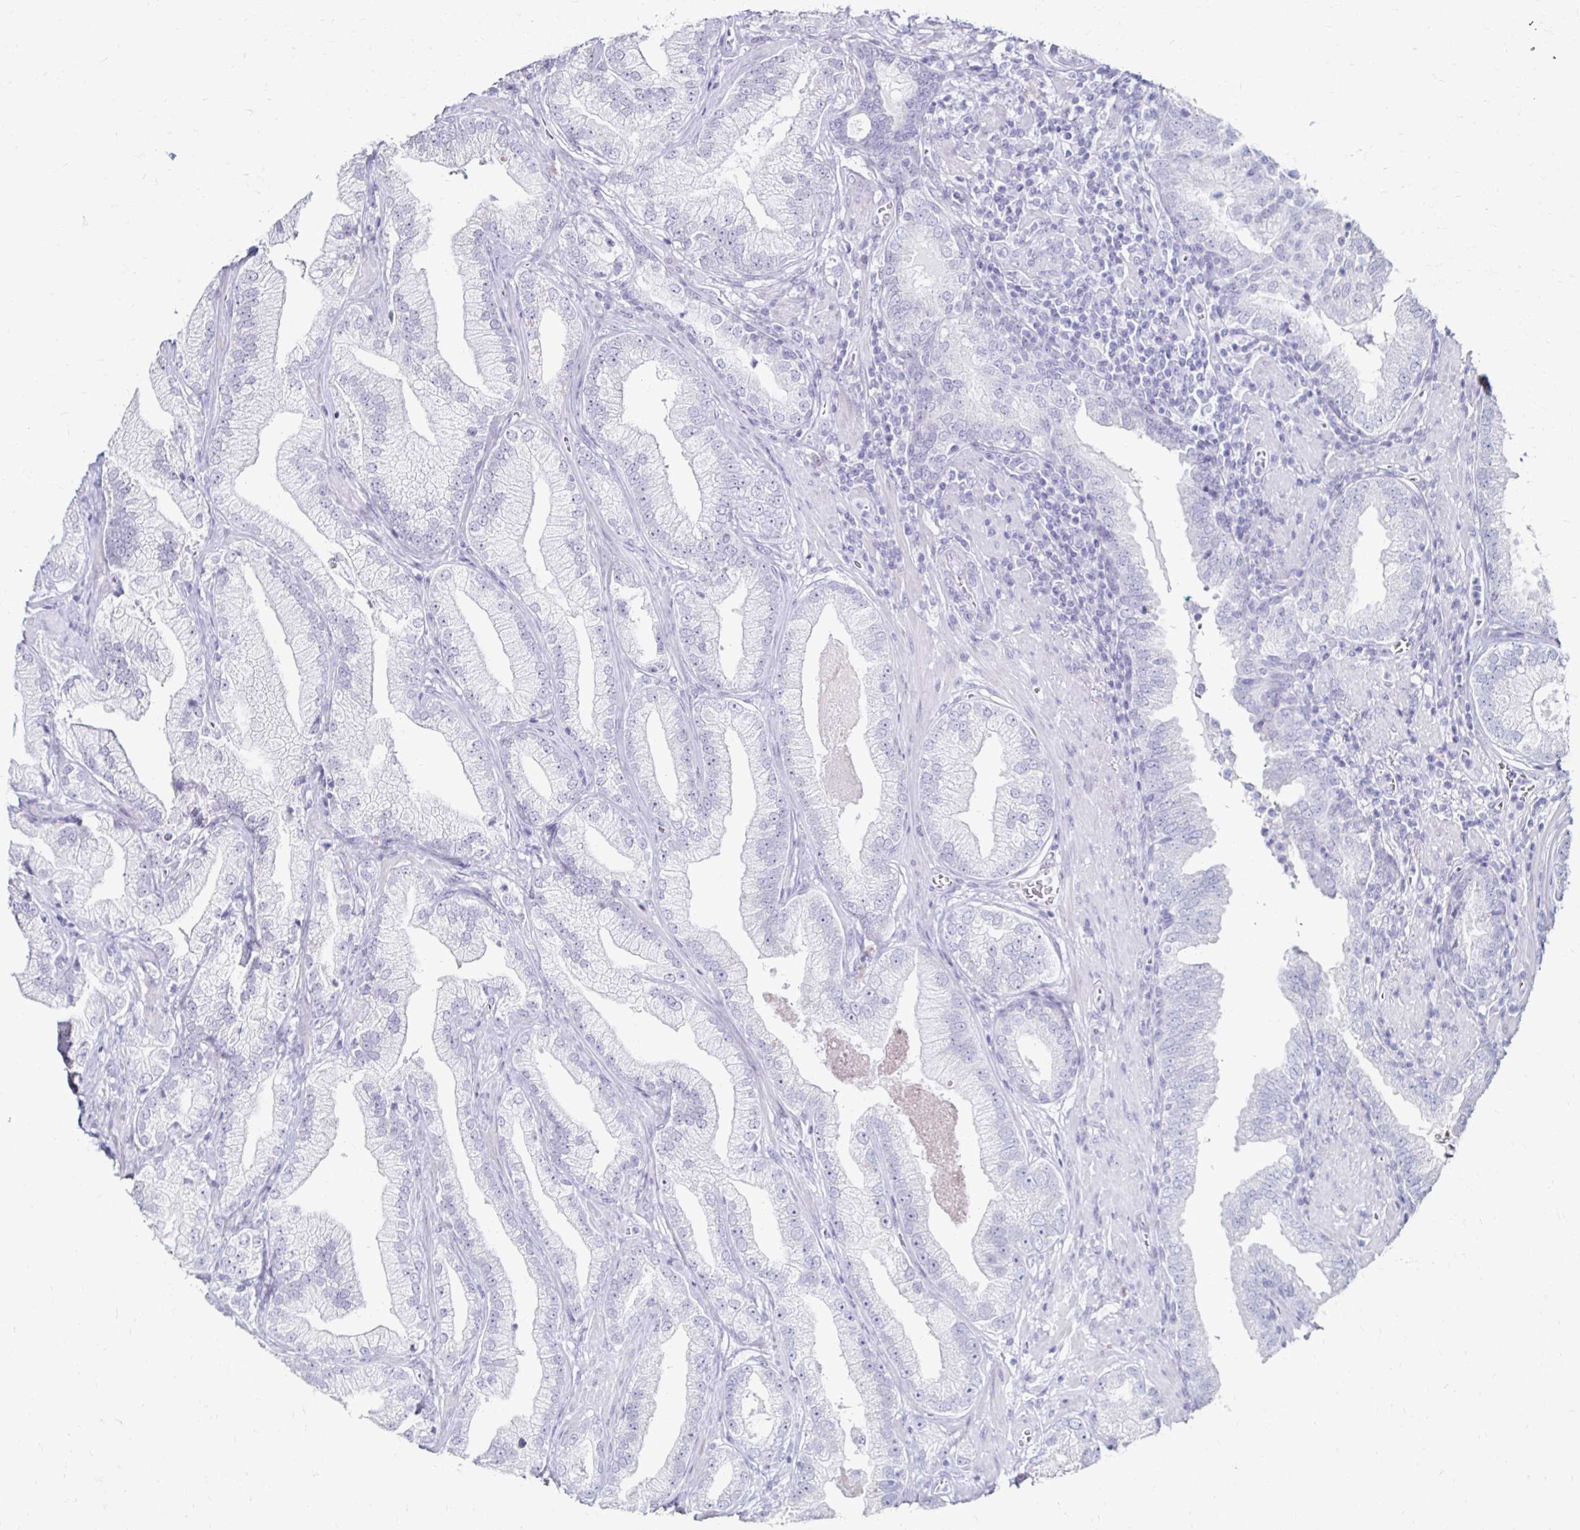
{"staining": {"intensity": "negative", "quantity": "none", "location": "none"}, "tissue": "prostate cancer", "cell_type": "Tumor cells", "image_type": "cancer", "snomed": [{"axis": "morphology", "description": "Adenocarcinoma, Low grade"}, {"axis": "topography", "description": "Prostate"}], "caption": "Tumor cells show no significant protein staining in prostate cancer.", "gene": "TOMM34", "patient": {"sex": "male", "age": 62}}